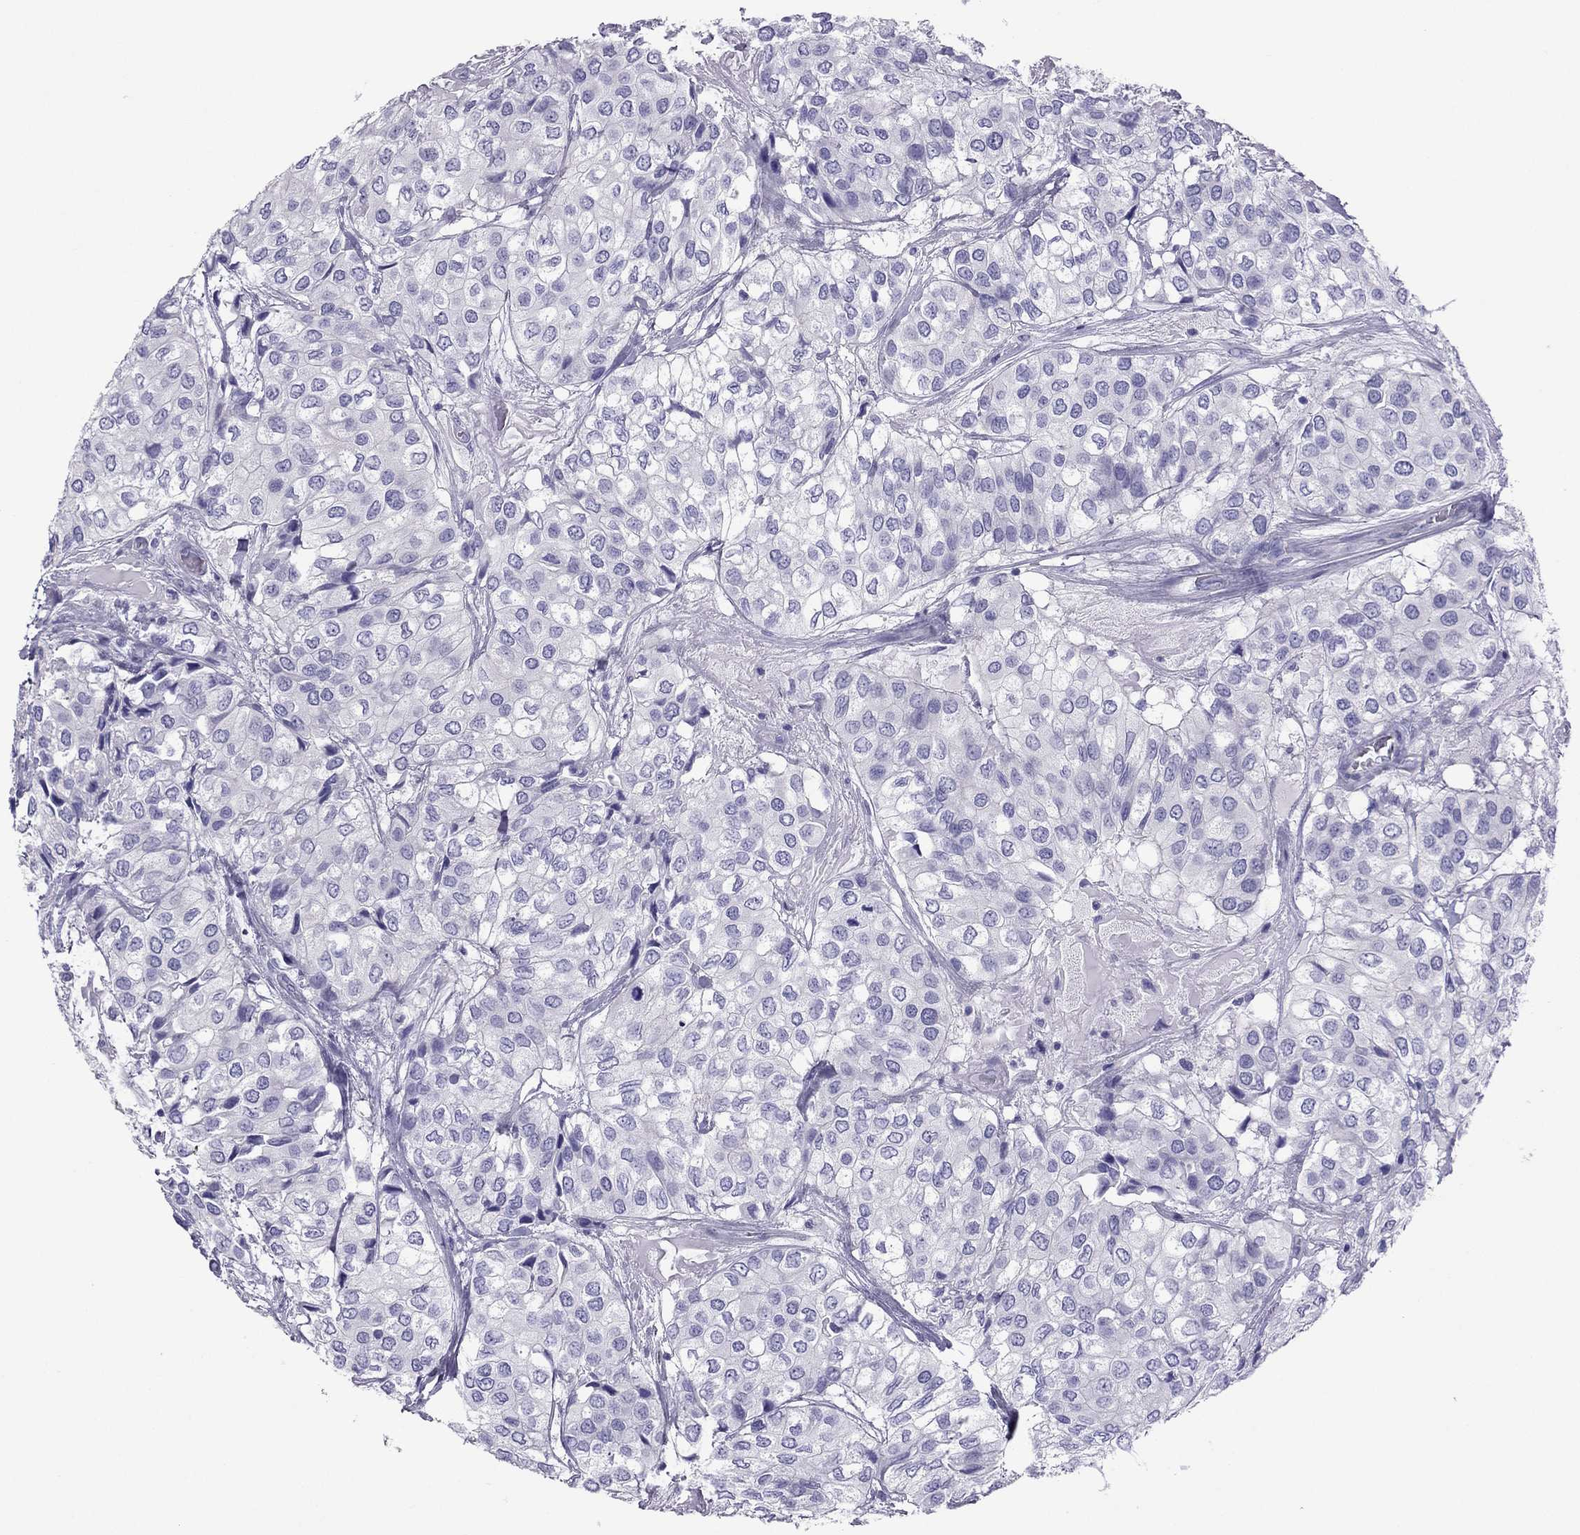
{"staining": {"intensity": "negative", "quantity": "none", "location": "none"}, "tissue": "urothelial cancer", "cell_type": "Tumor cells", "image_type": "cancer", "snomed": [{"axis": "morphology", "description": "Urothelial carcinoma, High grade"}, {"axis": "topography", "description": "Urinary bladder"}], "caption": "There is no significant expression in tumor cells of urothelial cancer.", "gene": "MYL11", "patient": {"sex": "male", "age": 73}}